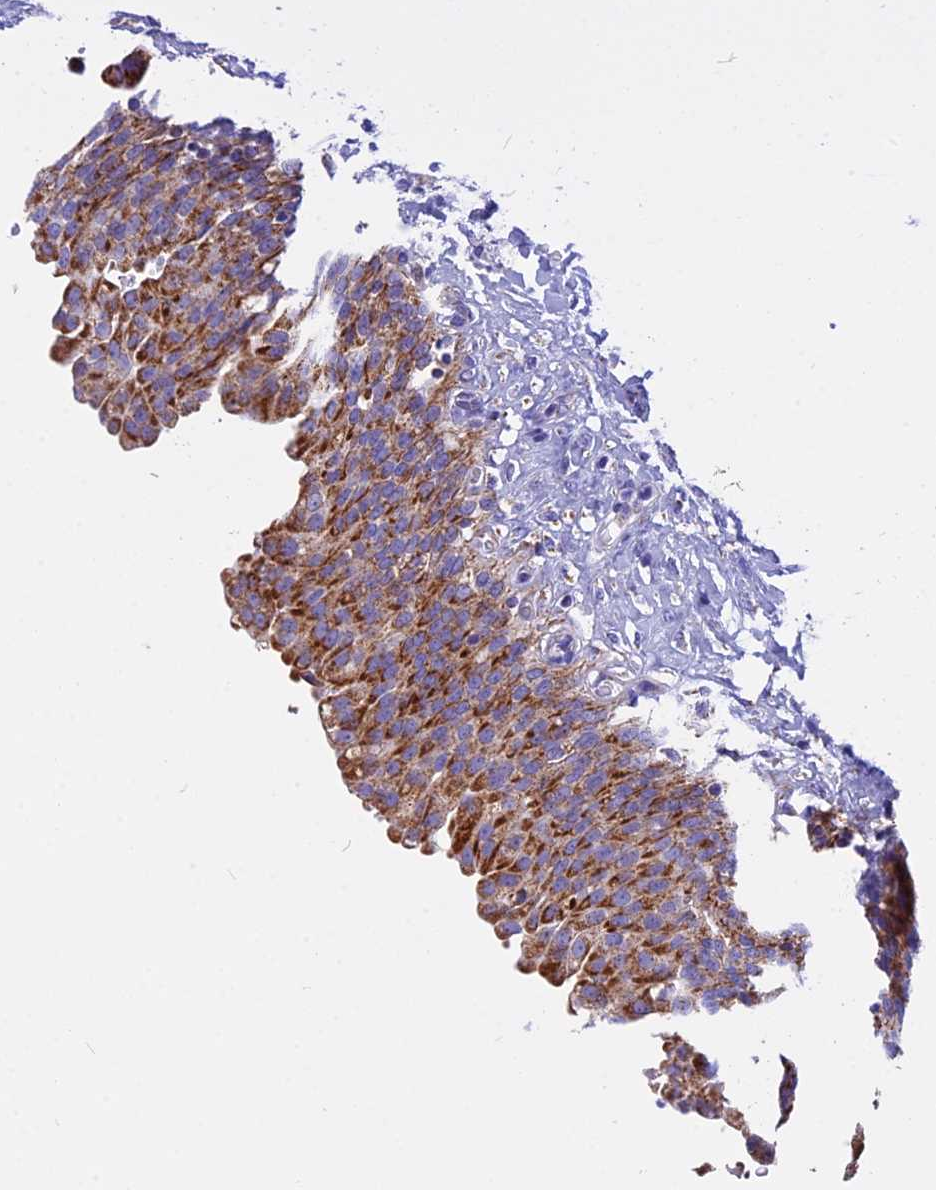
{"staining": {"intensity": "strong", "quantity": ">75%", "location": "cytoplasmic/membranous"}, "tissue": "urinary bladder", "cell_type": "Urothelial cells", "image_type": "normal", "snomed": [{"axis": "morphology", "description": "Urothelial carcinoma, High grade"}, {"axis": "topography", "description": "Urinary bladder"}], "caption": "Urinary bladder stained with a brown dye demonstrates strong cytoplasmic/membranous positive expression in approximately >75% of urothelial cells.", "gene": "VDAC2", "patient": {"sex": "male", "age": 46}}